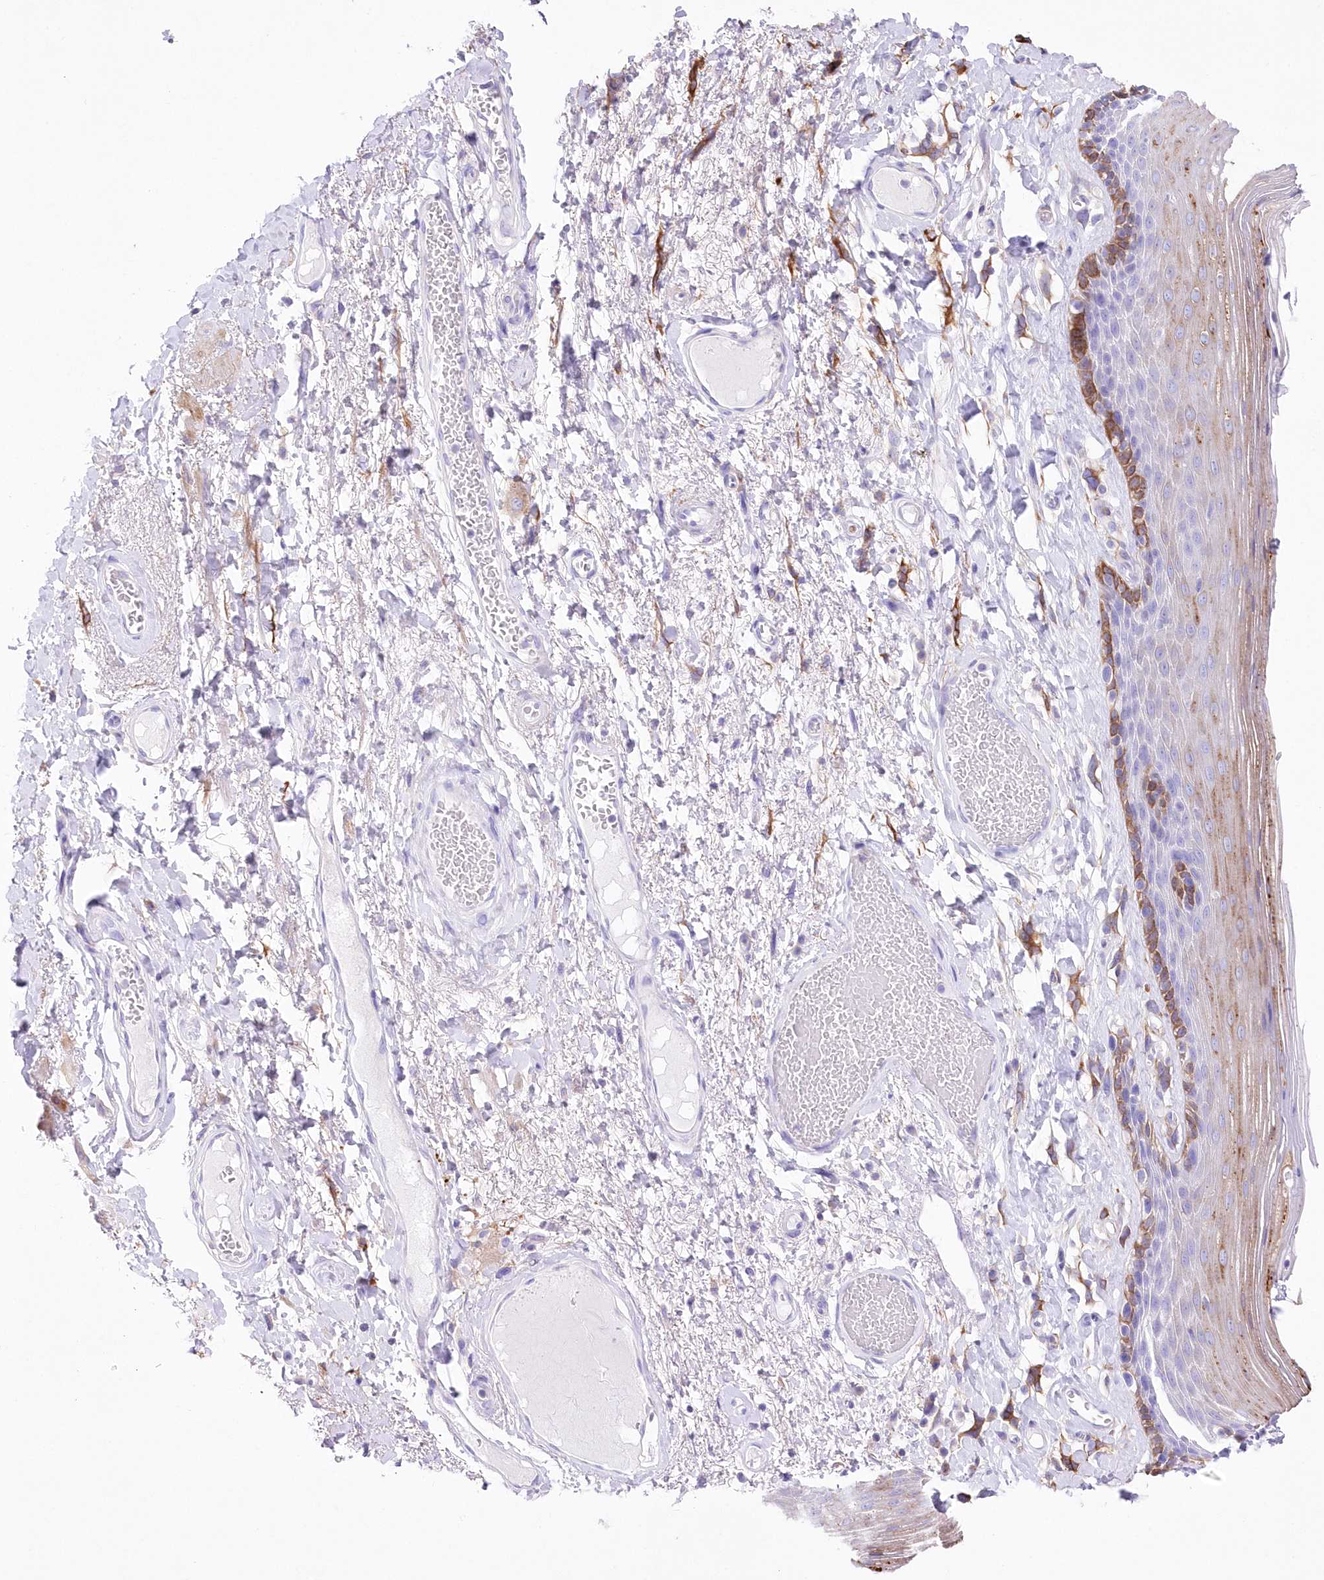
{"staining": {"intensity": "moderate", "quantity": "25%-75%", "location": "cytoplasmic/membranous"}, "tissue": "skin", "cell_type": "Epidermal cells", "image_type": "normal", "snomed": [{"axis": "morphology", "description": "Normal tissue, NOS"}, {"axis": "topography", "description": "Anal"}], "caption": "The image reveals immunohistochemical staining of normal skin. There is moderate cytoplasmic/membranous positivity is present in about 25%-75% of epidermal cells. (Brightfield microscopy of DAB IHC at high magnification).", "gene": "DNAJC19", "patient": {"sex": "male", "age": 69}}